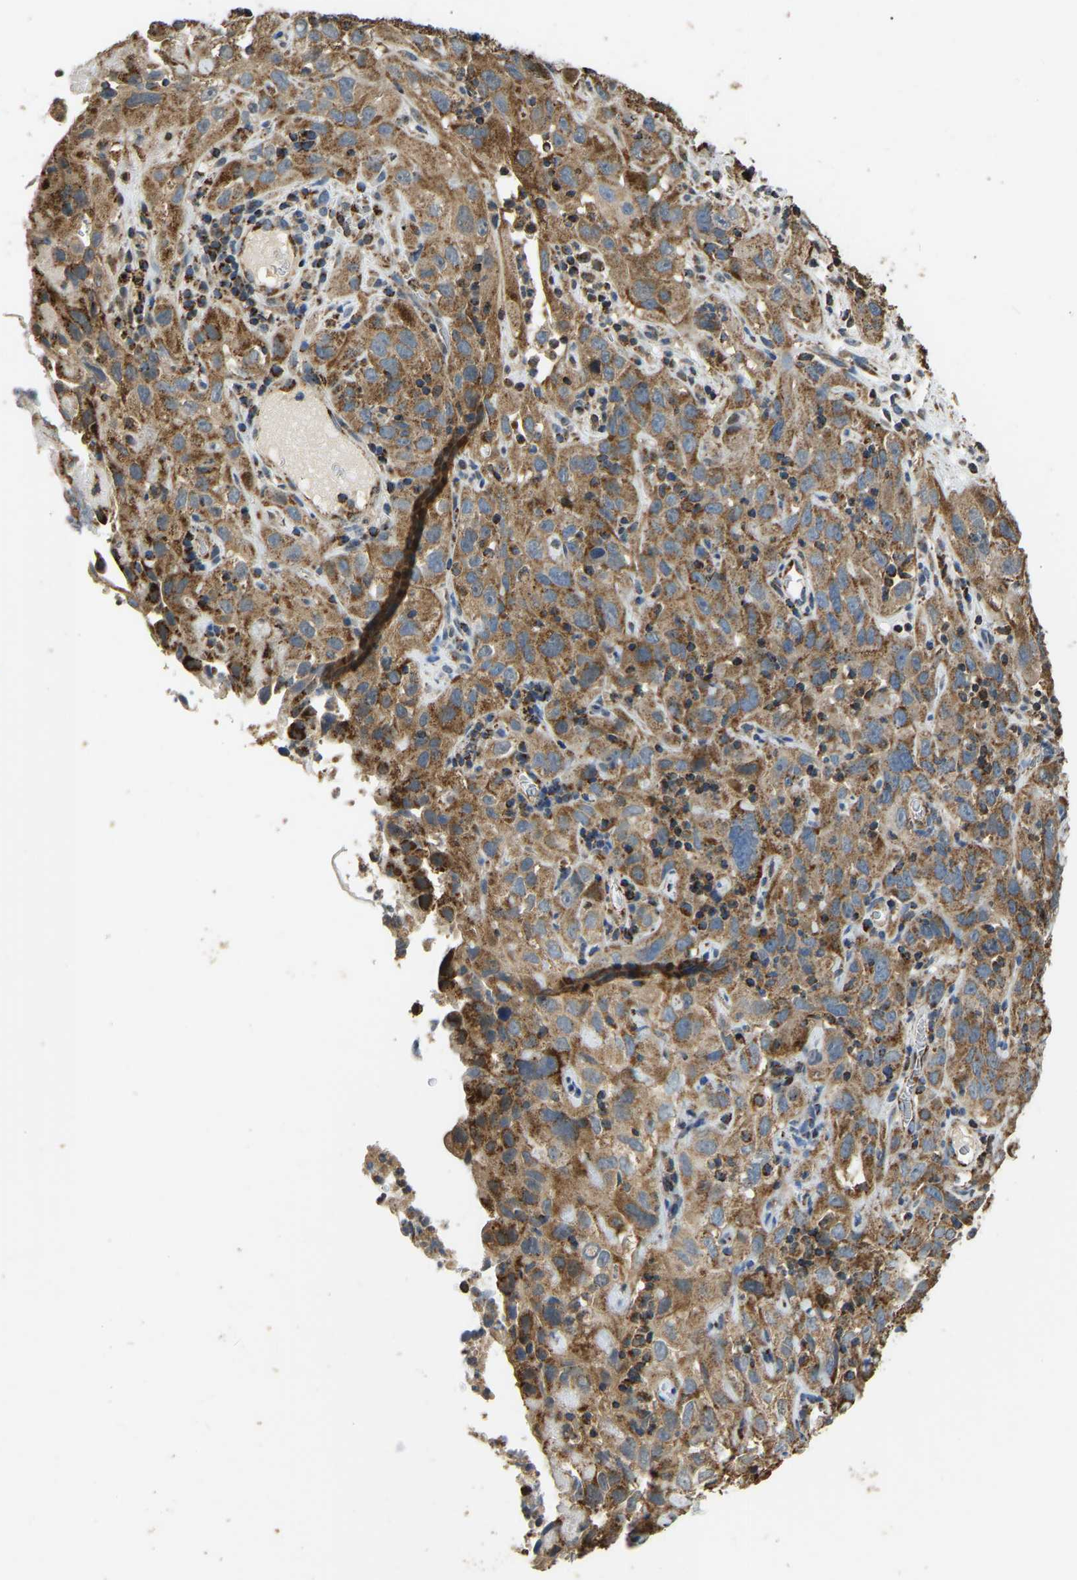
{"staining": {"intensity": "moderate", "quantity": ">75%", "location": "cytoplasmic/membranous"}, "tissue": "cervical cancer", "cell_type": "Tumor cells", "image_type": "cancer", "snomed": [{"axis": "morphology", "description": "Squamous cell carcinoma, NOS"}, {"axis": "topography", "description": "Cervix"}], "caption": "This histopathology image reveals immunohistochemistry (IHC) staining of cervical cancer (squamous cell carcinoma), with medium moderate cytoplasmic/membranous staining in approximately >75% of tumor cells.", "gene": "TUFM", "patient": {"sex": "female", "age": 32}}